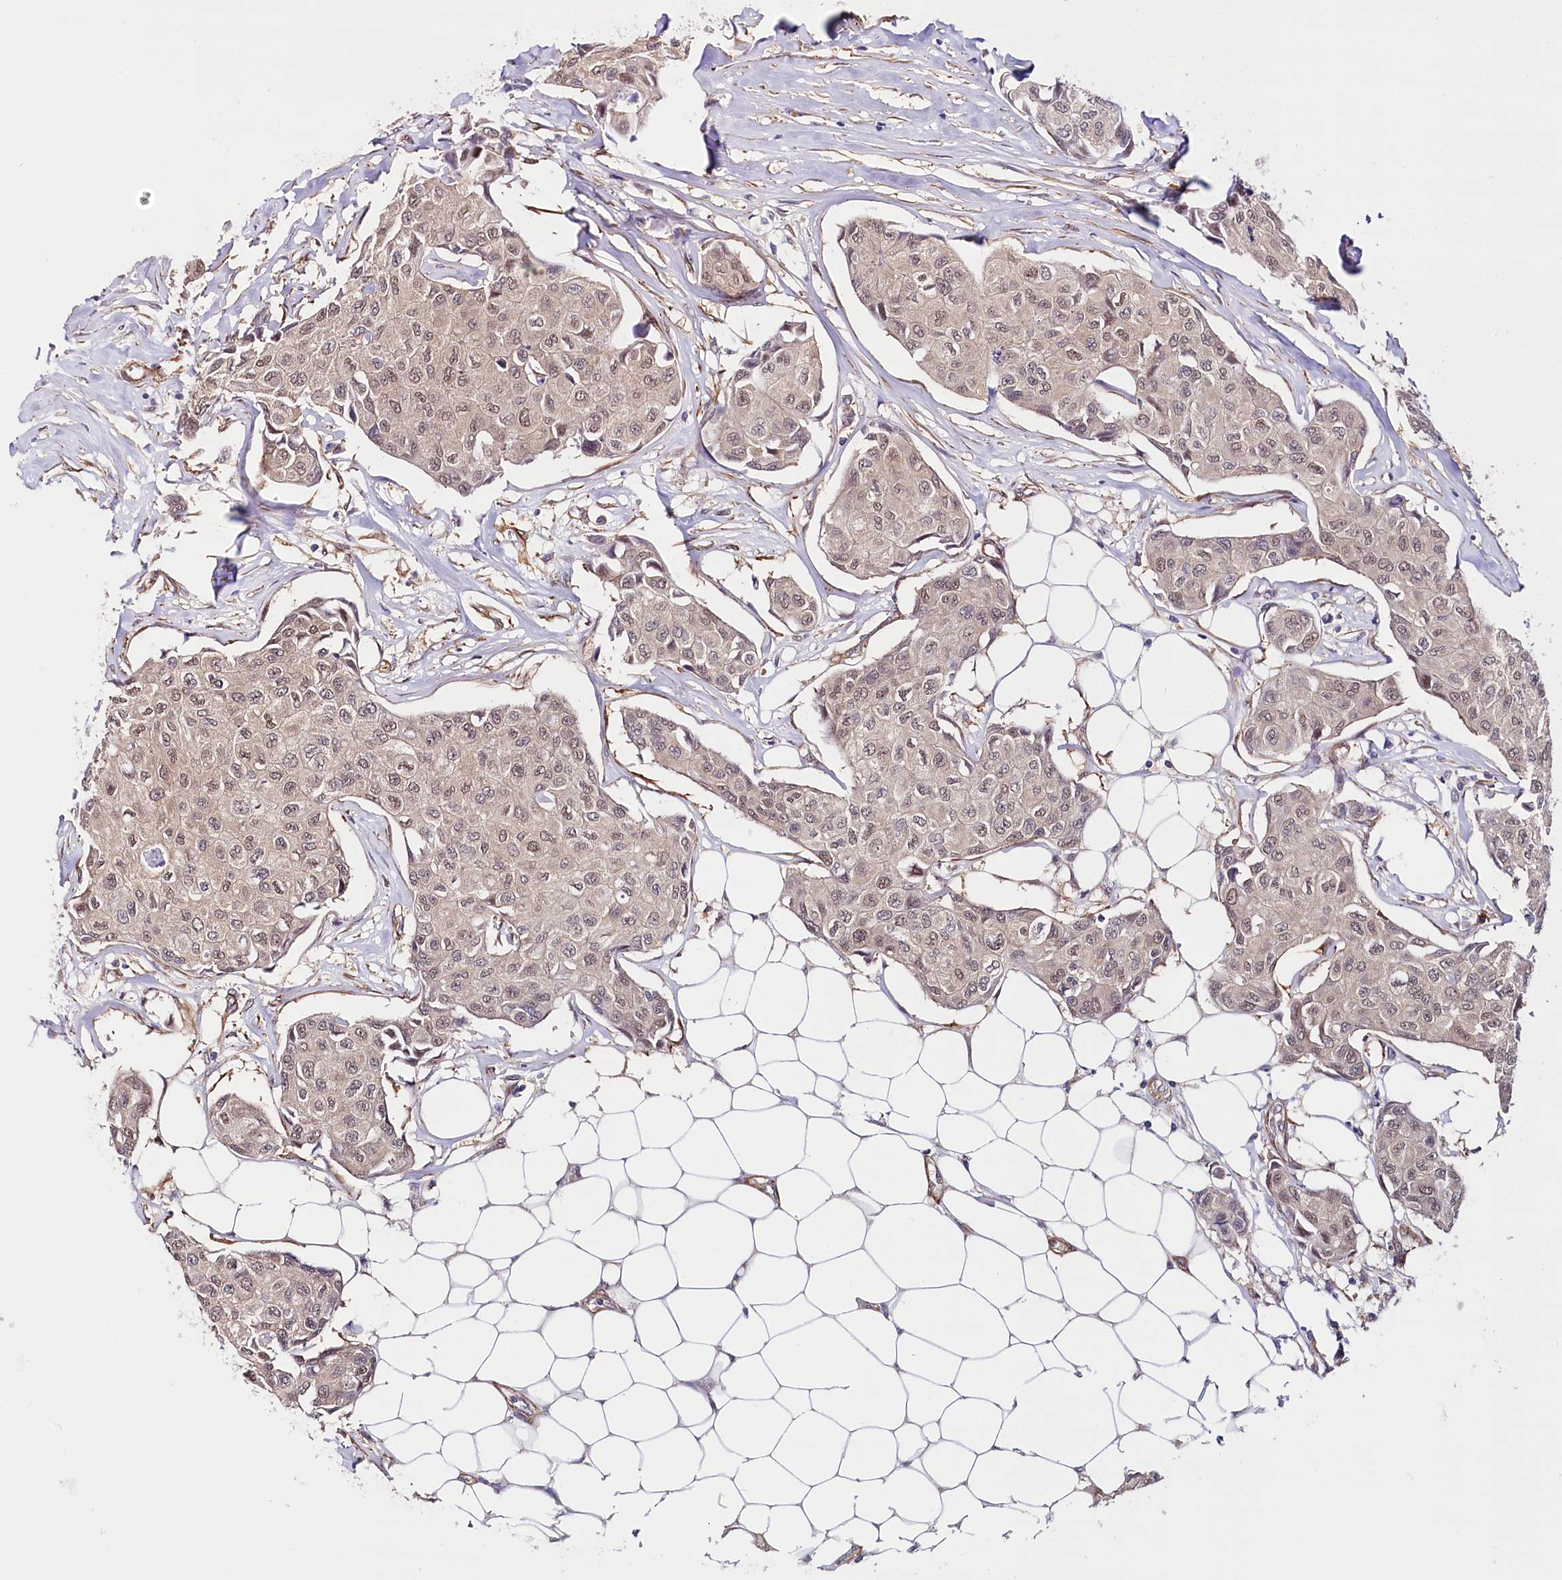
{"staining": {"intensity": "weak", "quantity": ">75%", "location": "nuclear"}, "tissue": "breast cancer", "cell_type": "Tumor cells", "image_type": "cancer", "snomed": [{"axis": "morphology", "description": "Duct carcinoma"}, {"axis": "topography", "description": "Breast"}], "caption": "Invasive ductal carcinoma (breast) stained with a brown dye reveals weak nuclear positive expression in approximately >75% of tumor cells.", "gene": "PPP2R5B", "patient": {"sex": "female", "age": 80}}